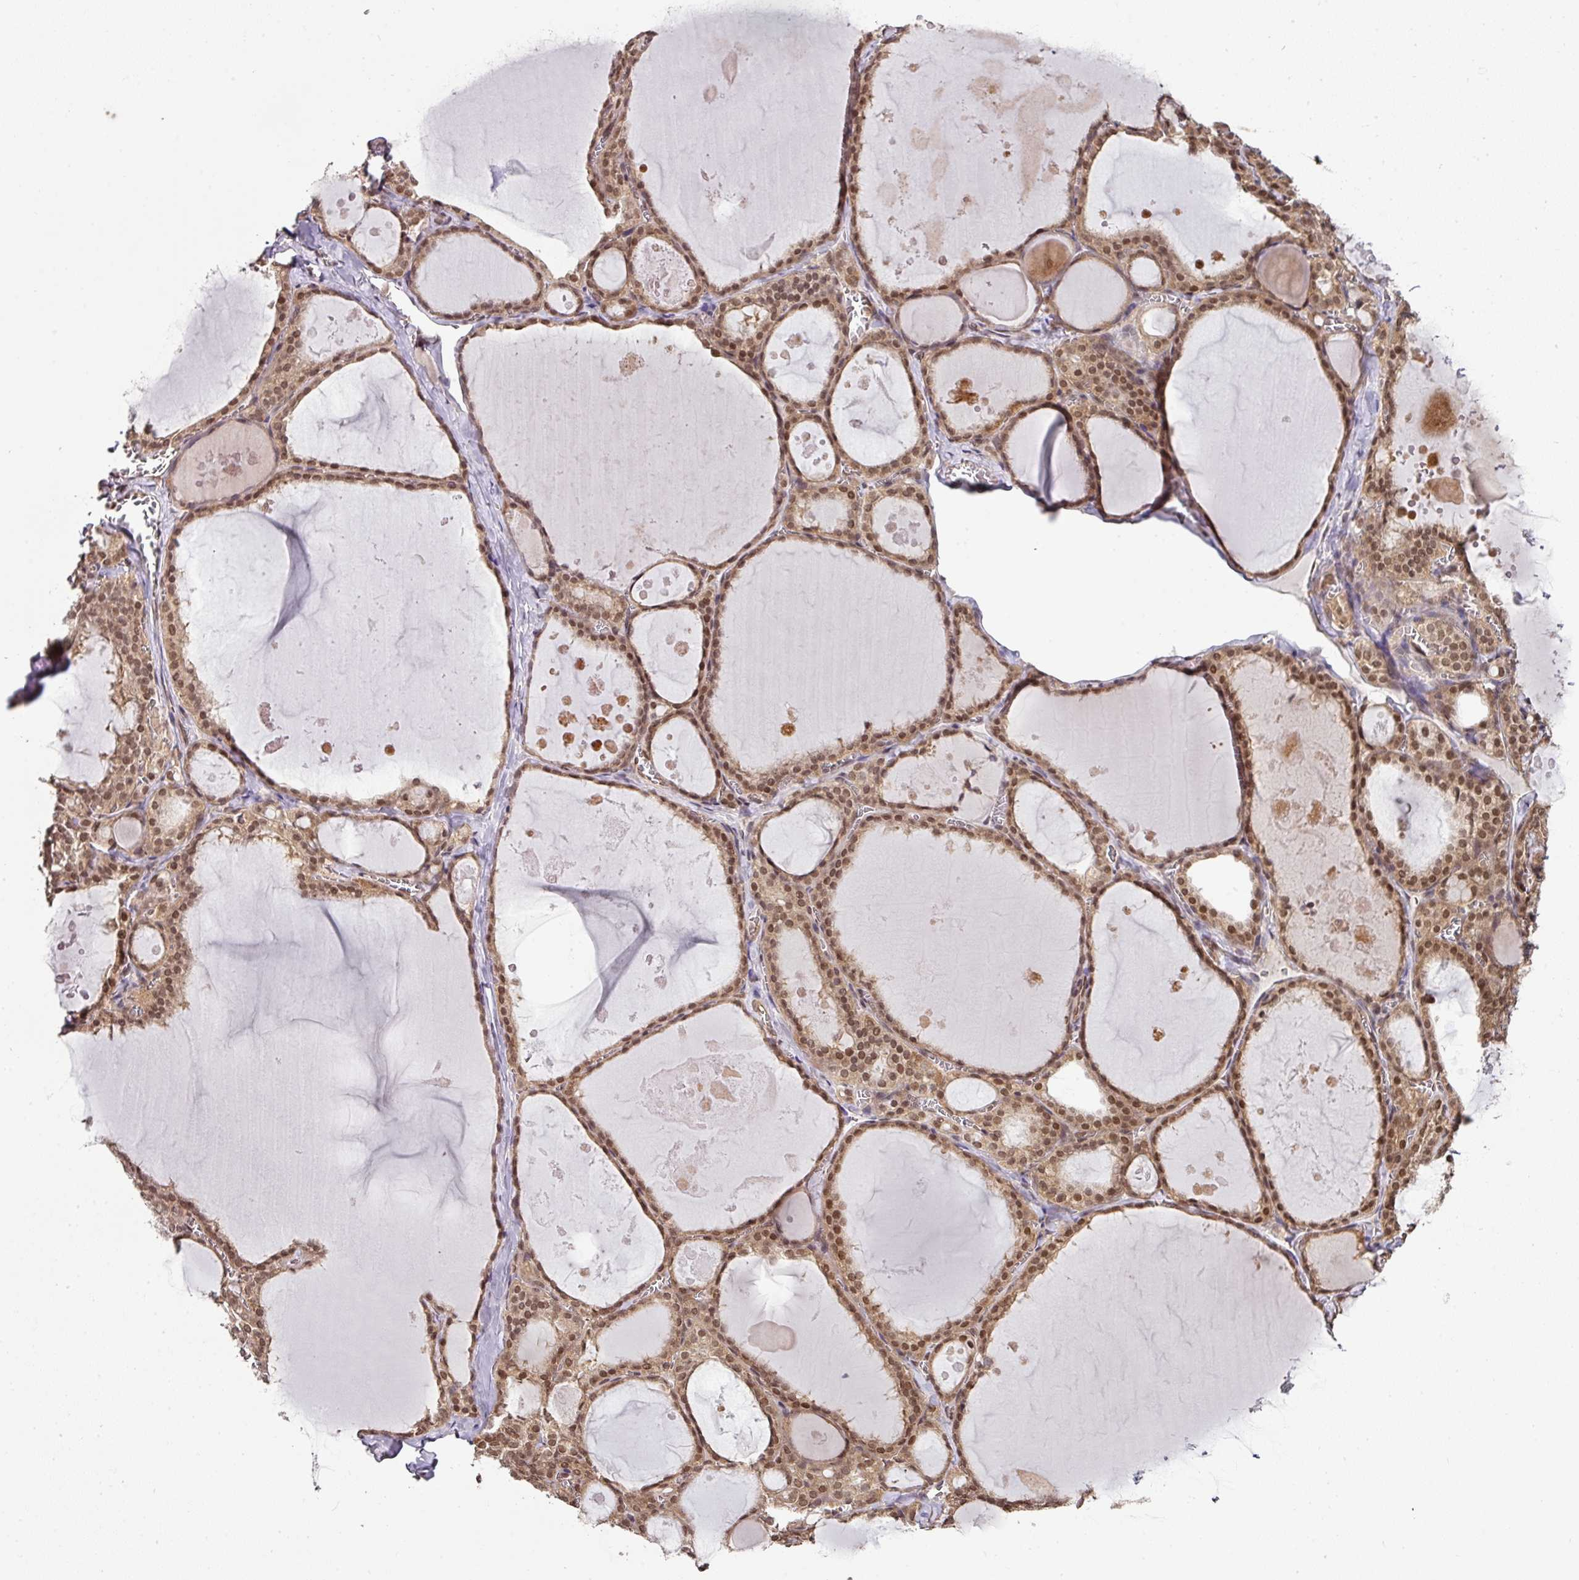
{"staining": {"intensity": "moderate", "quantity": ">75%", "location": "cytoplasmic/membranous,nuclear"}, "tissue": "thyroid gland", "cell_type": "Glandular cells", "image_type": "normal", "snomed": [{"axis": "morphology", "description": "Normal tissue, NOS"}, {"axis": "topography", "description": "Thyroid gland"}], "caption": "Immunohistochemistry of unremarkable thyroid gland demonstrates medium levels of moderate cytoplasmic/membranous,nuclear positivity in approximately >75% of glandular cells.", "gene": "ANKRD18A", "patient": {"sex": "male", "age": 56}}